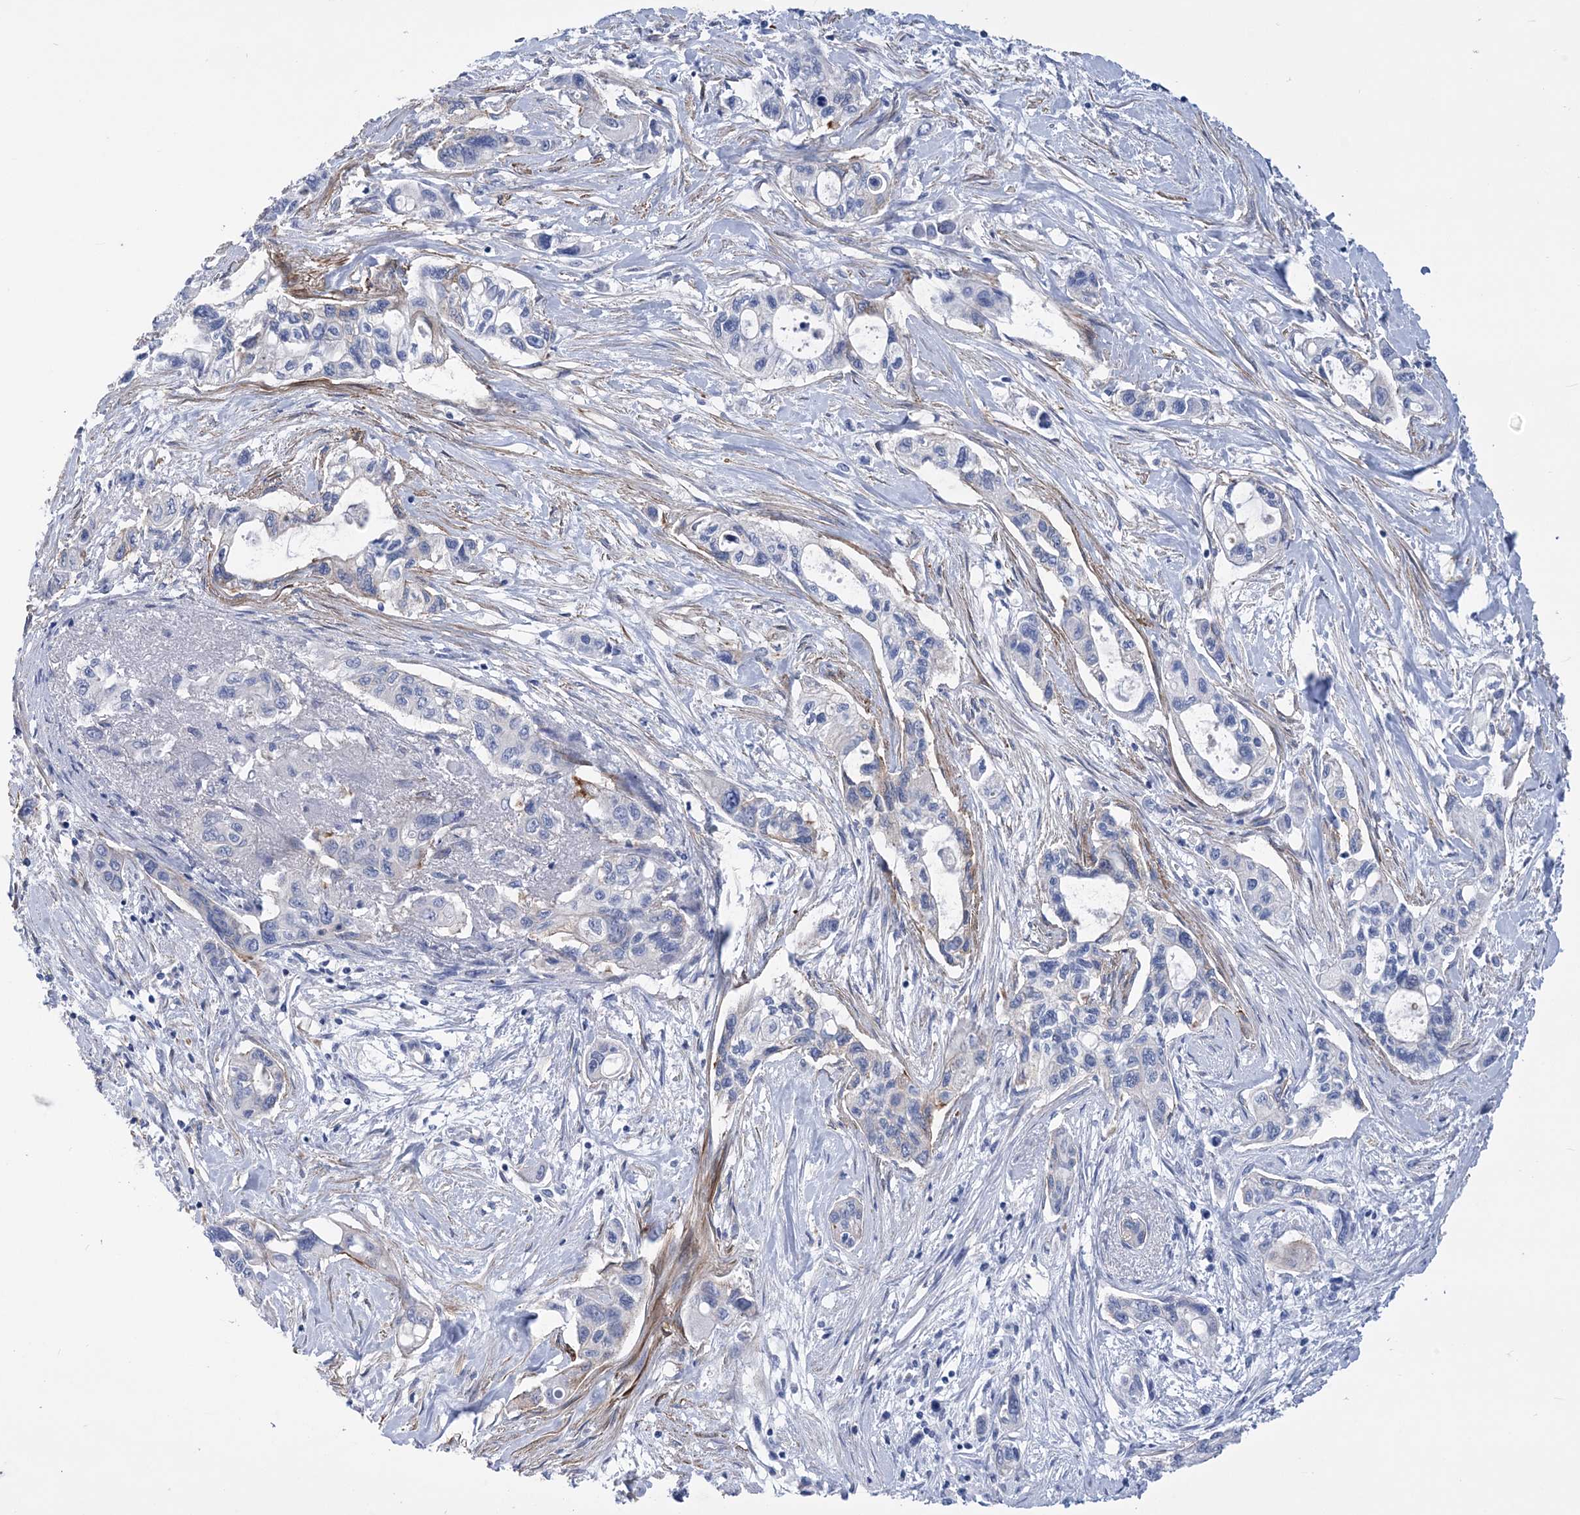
{"staining": {"intensity": "negative", "quantity": "none", "location": "none"}, "tissue": "pancreatic cancer", "cell_type": "Tumor cells", "image_type": "cancer", "snomed": [{"axis": "morphology", "description": "Adenocarcinoma, NOS"}, {"axis": "topography", "description": "Pancreas"}], "caption": "Micrograph shows no significant protein staining in tumor cells of pancreatic adenocarcinoma. Brightfield microscopy of immunohistochemistry stained with DAB (brown) and hematoxylin (blue), captured at high magnification.", "gene": "WDR74", "patient": {"sex": "male", "age": 75}}